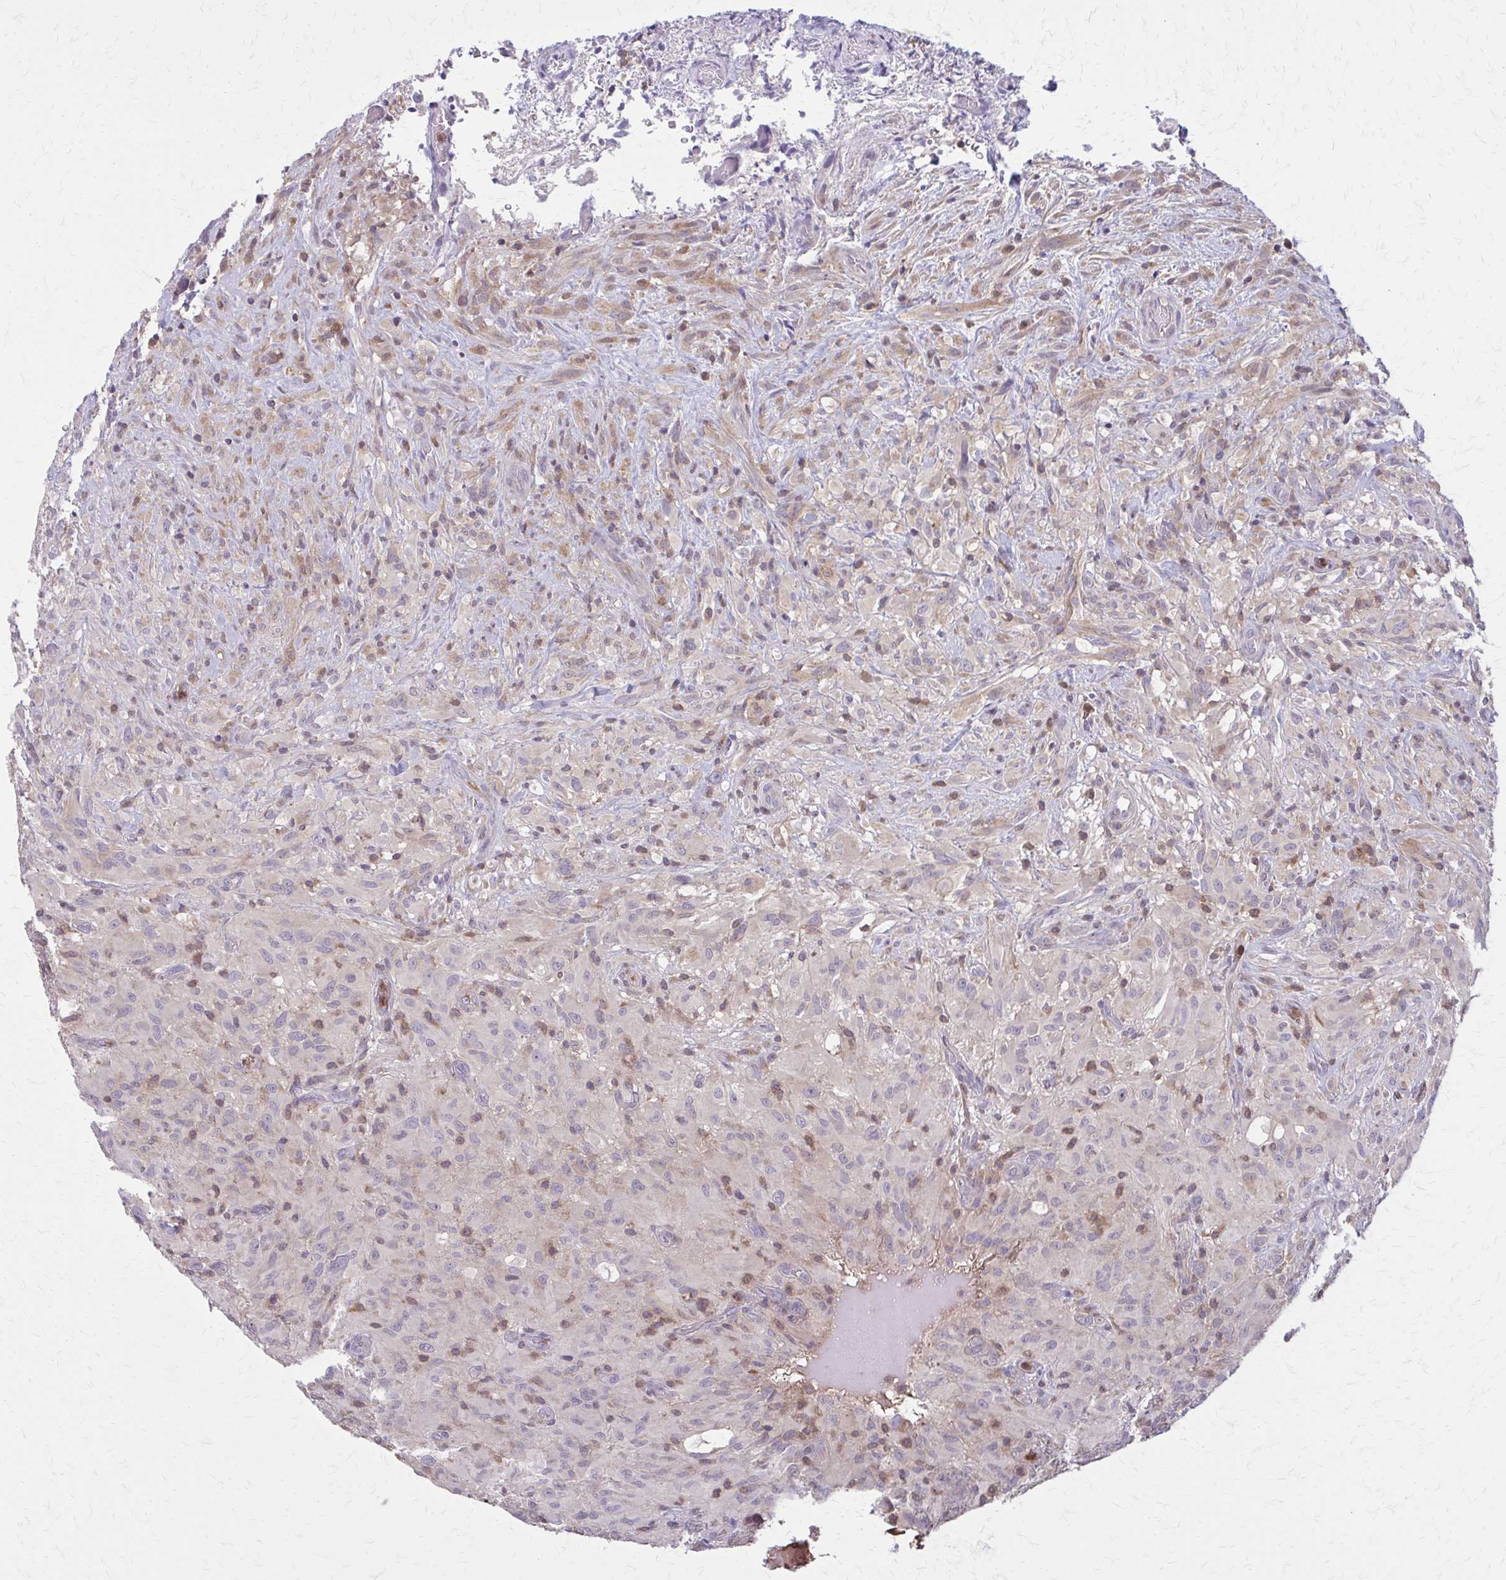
{"staining": {"intensity": "negative", "quantity": "none", "location": "none"}, "tissue": "glioma", "cell_type": "Tumor cells", "image_type": "cancer", "snomed": [{"axis": "morphology", "description": "Glioma, malignant, High grade"}, {"axis": "topography", "description": "Brain"}], "caption": "An immunohistochemistry (IHC) micrograph of glioma is shown. There is no staining in tumor cells of glioma. (Brightfield microscopy of DAB immunohistochemistry at high magnification).", "gene": "NRBF2", "patient": {"sex": "male", "age": 71}}